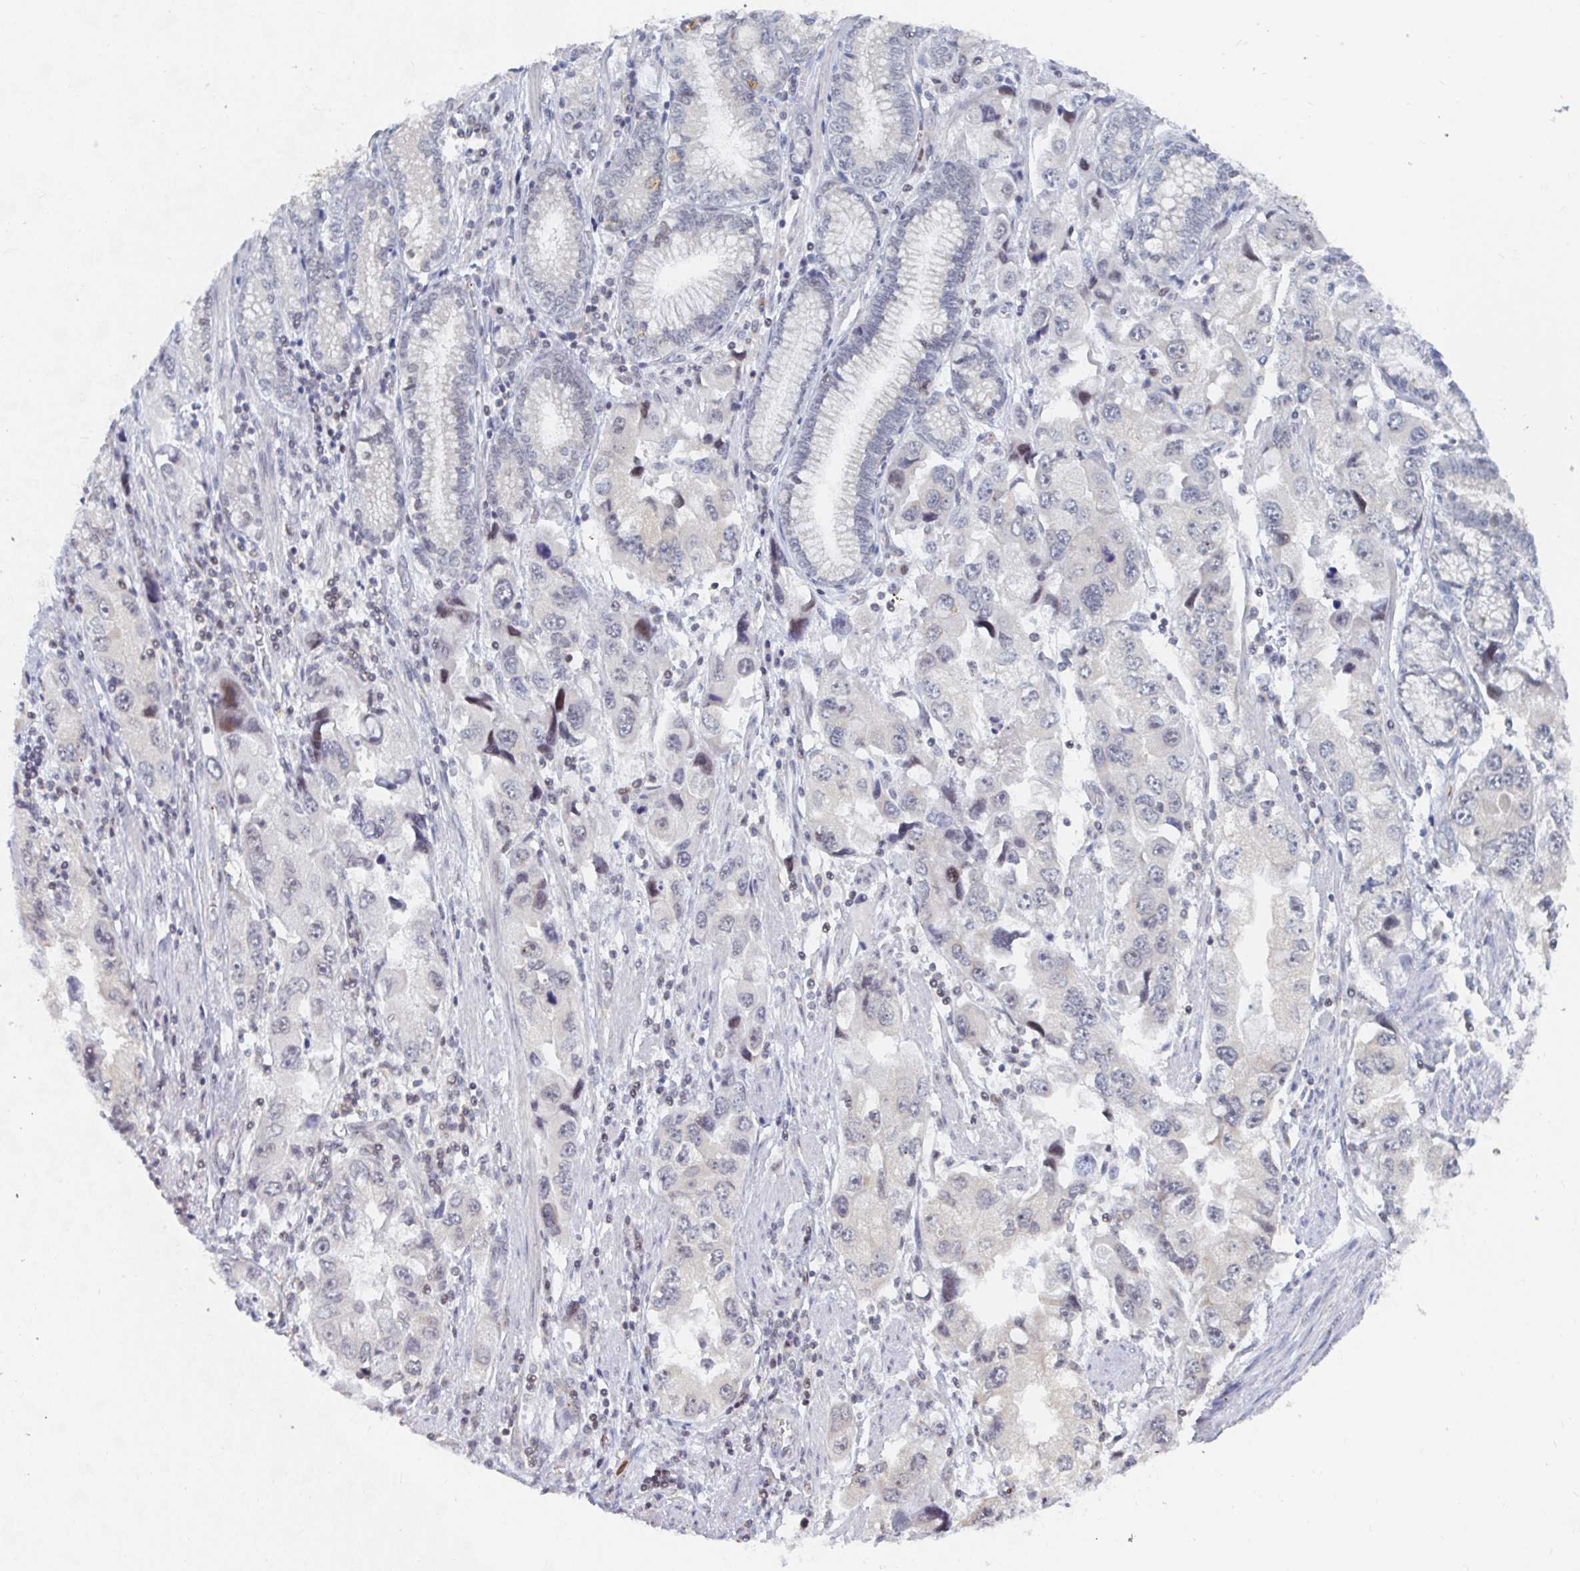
{"staining": {"intensity": "weak", "quantity": "<25%", "location": "nuclear"}, "tissue": "stomach cancer", "cell_type": "Tumor cells", "image_type": "cancer", "snomed": [{"axis": "morphology", "description": "Adenocarcinoma, NOS"}, {"axis": "topography", "description": "Stomach, lower"}], "caption": "DAB immunohistochemical staining of stomach cancer (adenocarcinoma) reveals no significant positivity in tumor cells. (Stains: DAB (3,3'-diaminobenzidine) IHC with hematoxylin counter stain, Microscopy: brightfield microscopy at high magnification).", "gene": "CHD2", "patient": {"sex": "female", "age": 93}}